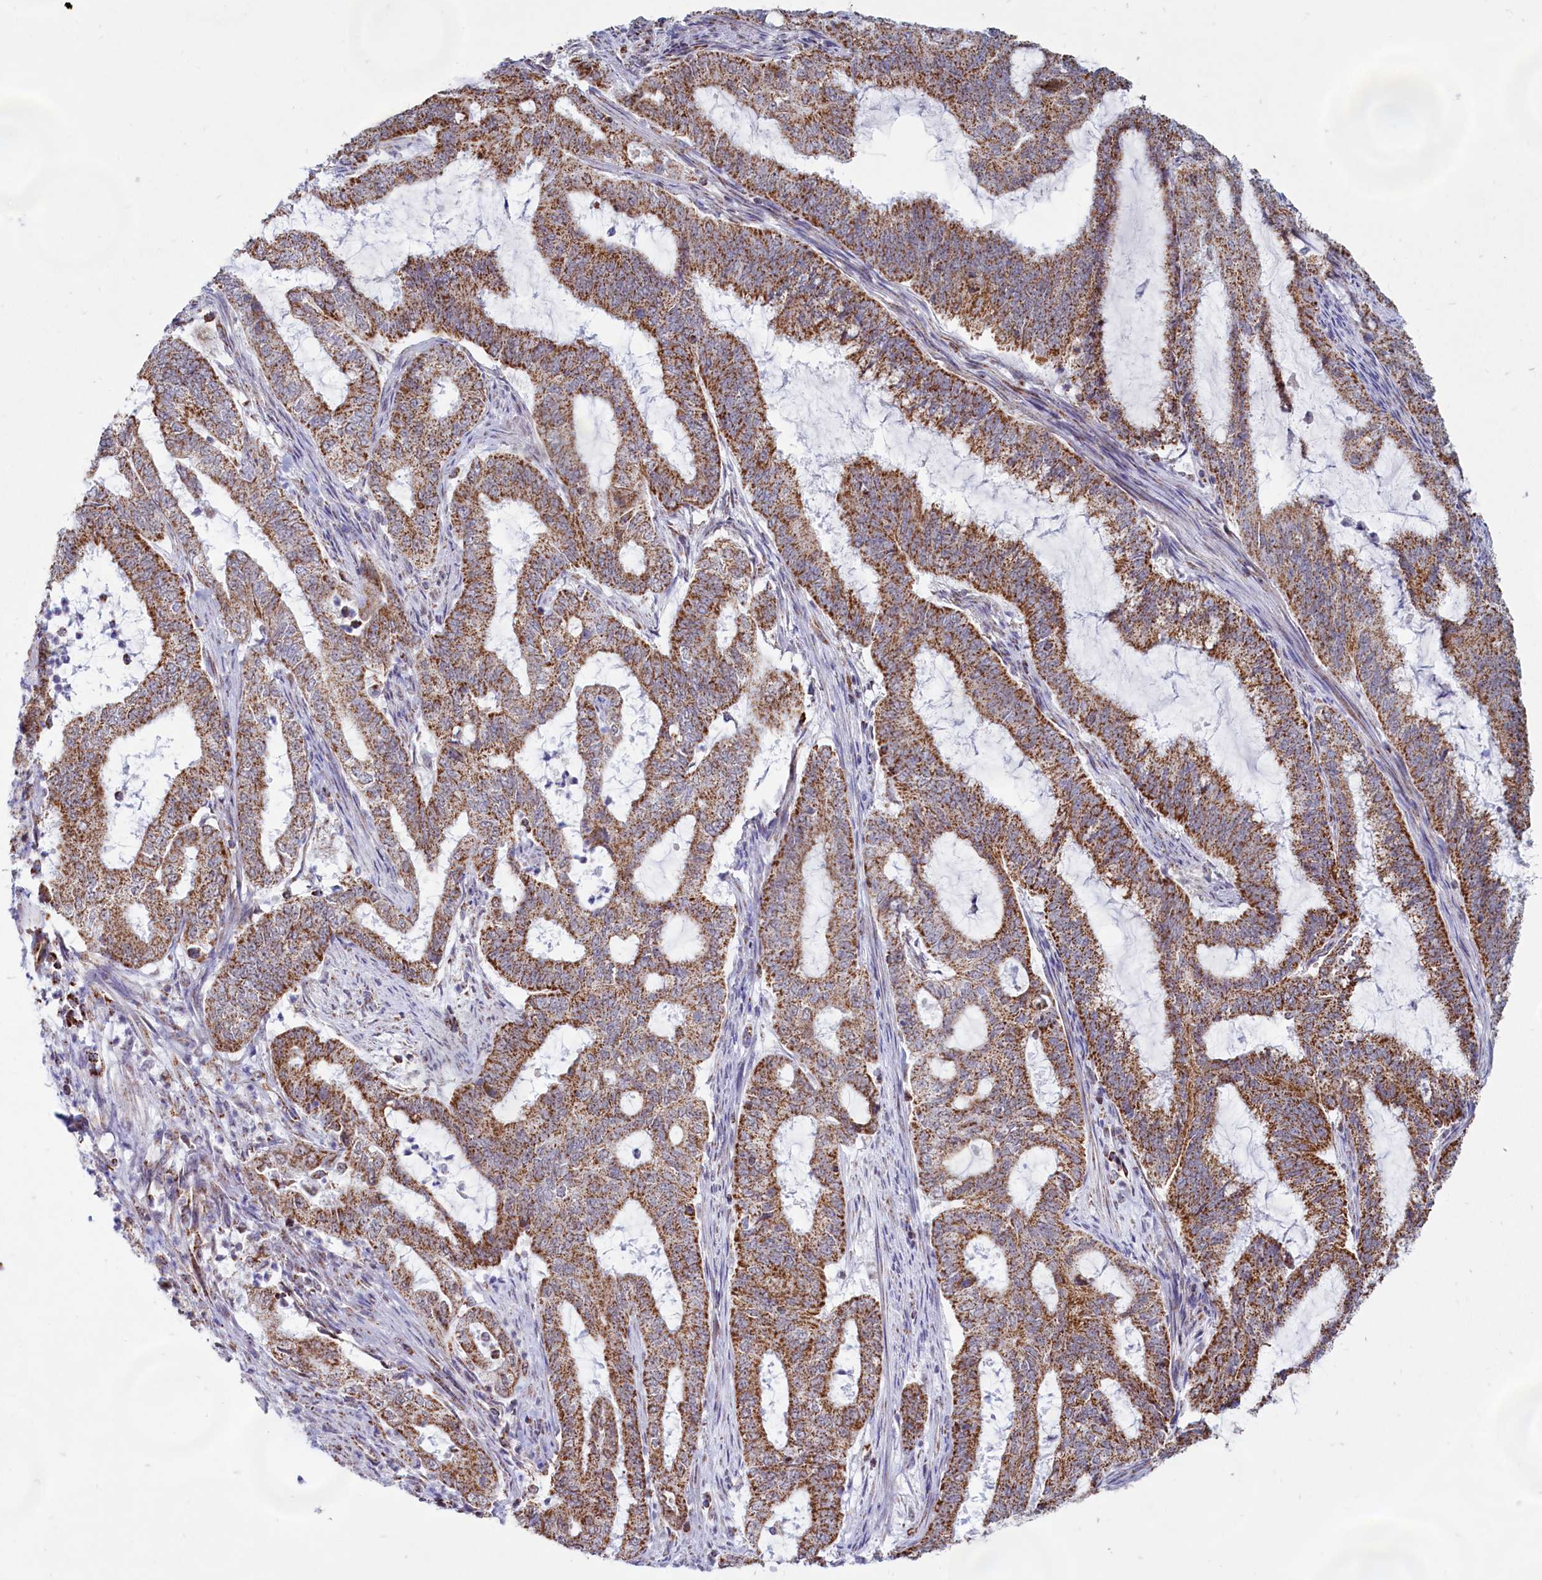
{"staining": {"intensity": "moderate", "quantity": ">75%", "location": "cytoplasmic/membranous"}, "tissue": "endometrial cancer", "cell_type": "Tumor cells", "image_type": "cancer", "snomed": [{"axis": "morphology", "description": "Adenocarcinoma, NOS"}, {"axis": "topography", "description": "Endometrium"}], "caption": "Immunohistochemical staining of human endometrial cancer demonstrates moderate cytoplasmic/membranous protein positivity in approximately >75% of tumor cells. The staining was performed using DAB (3,3'-diaminobenzidine), with brown indicating positive protein expression. Nuclei are stained blue with hematoxylin.", "gene": "C1D", "patient": {"sex": "female", "age": 51}}